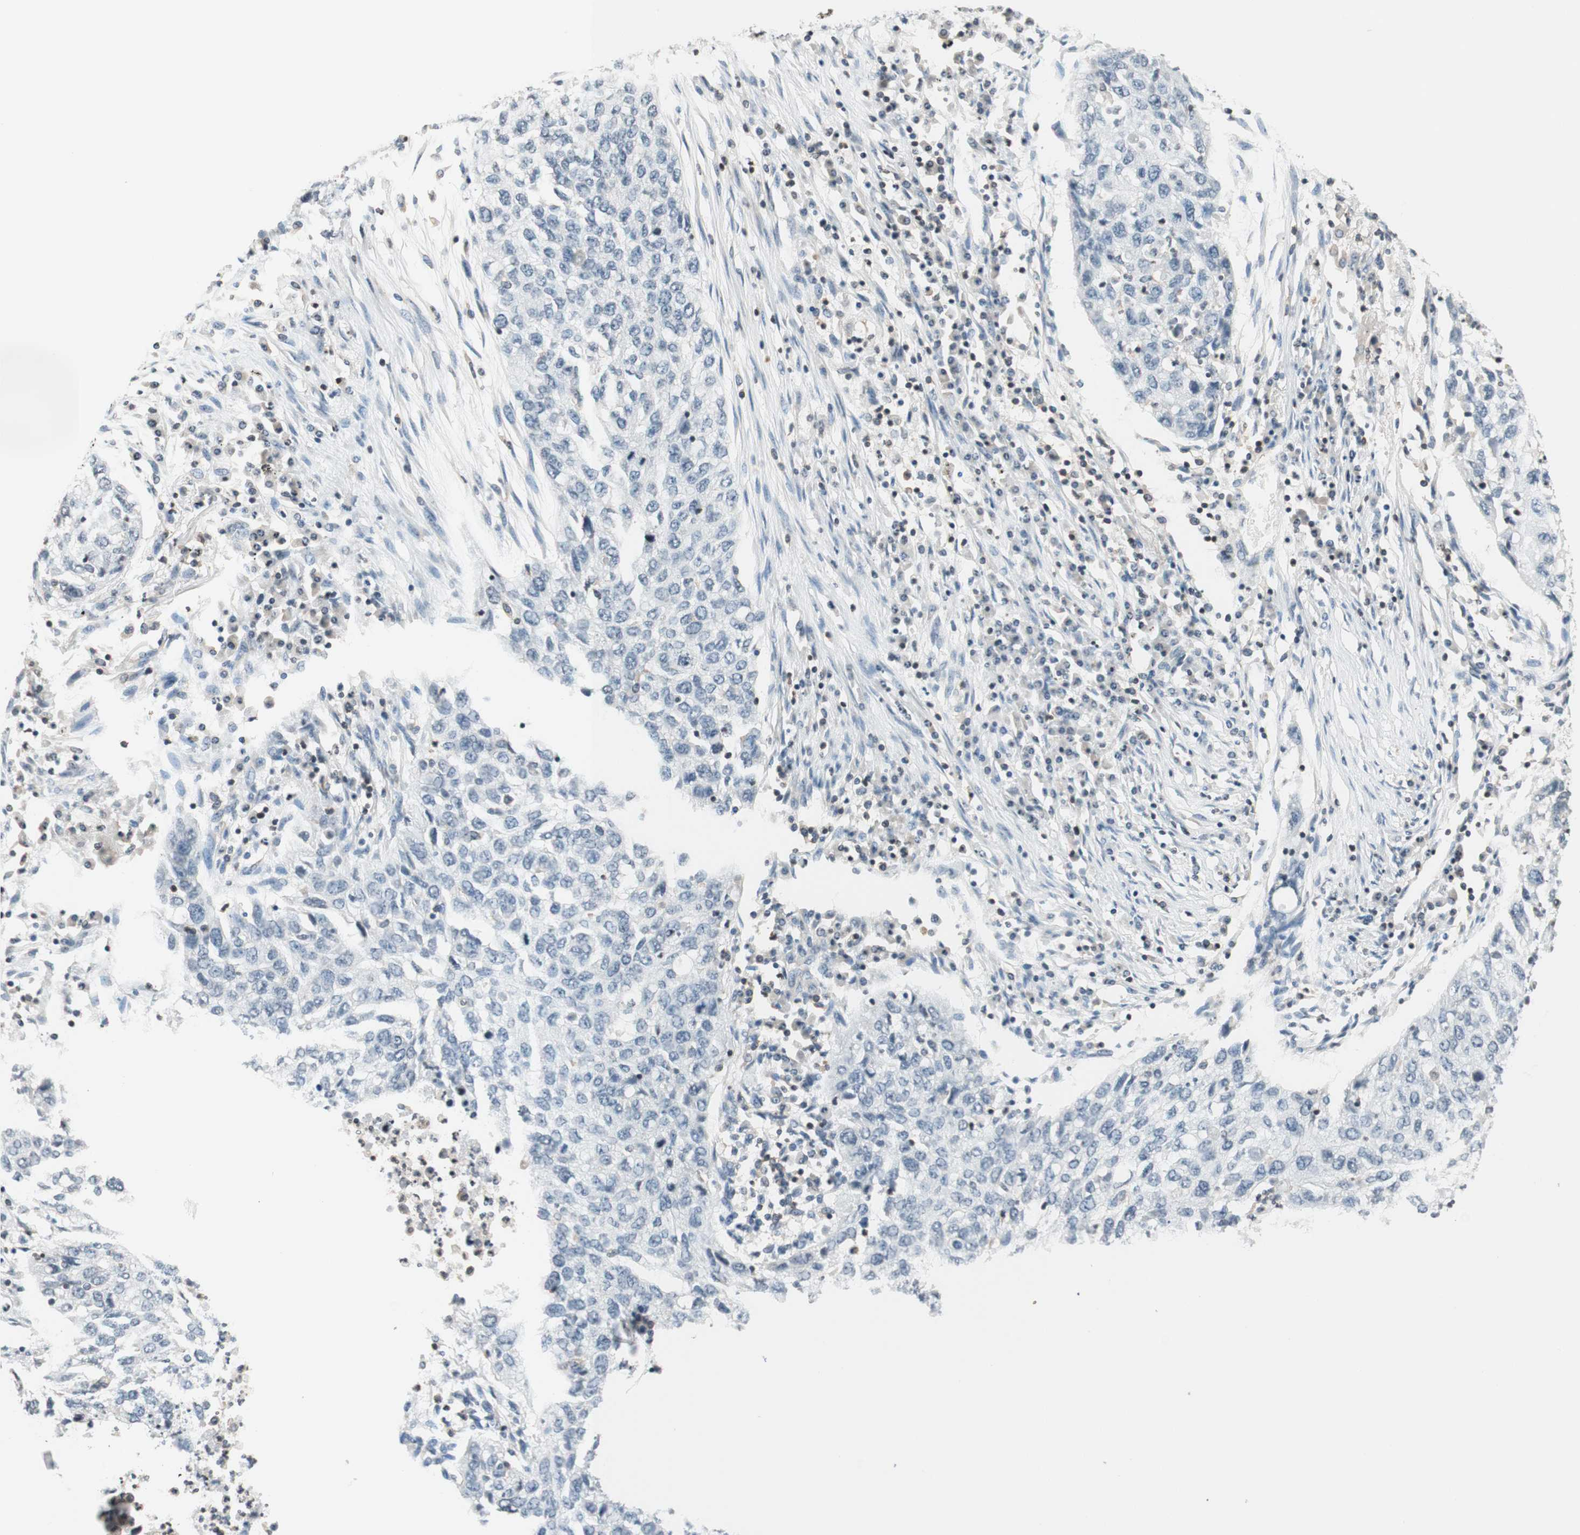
{"staining": {"intensity": "negative", "quantity": "none", "location": "none"}, "tissue": "lung cancer", "cell_type": "Tumor cells", "image_type": "cancer", "snomed": [{"axis": "morphology", "description": "Squamous cell carcinoma, NOS"}, {"axis": "topography", "description": "Lung"}], "caption": "Squamous cell carcinoma (lung) was stained to show a protein in brown. There is no significant positivity in tumor cells.", "gene": "WIPF1", "patient": {"sex": "female", "age": 63}}